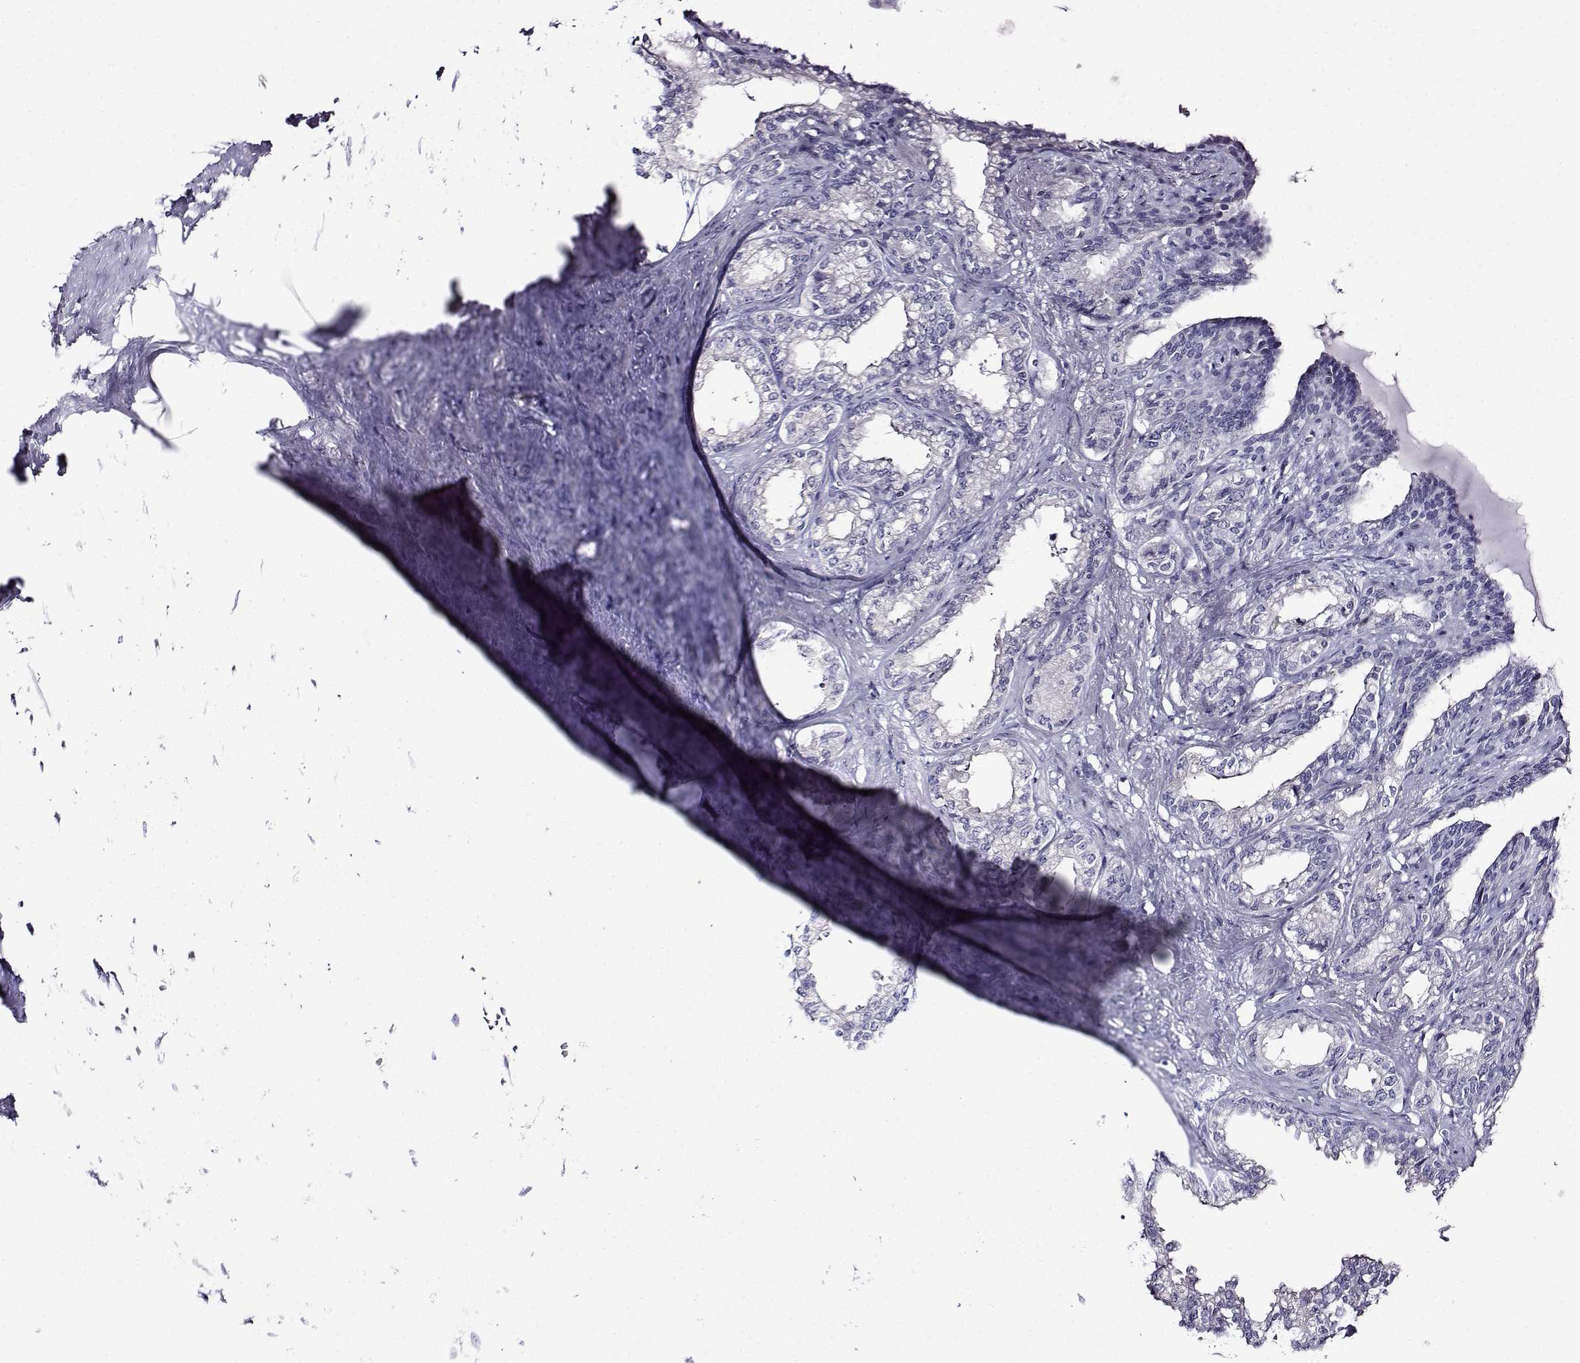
{"staining": {"intensity": "negative", "quantity": "none", "location": "none"}, "tissue": "seminal vesicle", "cell_type": "Glandular cells", "image_type": "normal", "snomed": [{"axis": "morphology", "description": "Normal tissue, NOS"}, {"axis": "morphology", "description": "Urothelial carcinoma, NOS"}, {"axis": "topography", "description": "Urinary bladder"}, {"axis": "topography", "description": "Seminal veicle"}], "caption": "This is an IHC histopathology image of unremarkable human seminal vesicle. There is no positivity in glandular cells.", "gene": "TMEM266", "patient": {"sex": "male", "age": 76}}